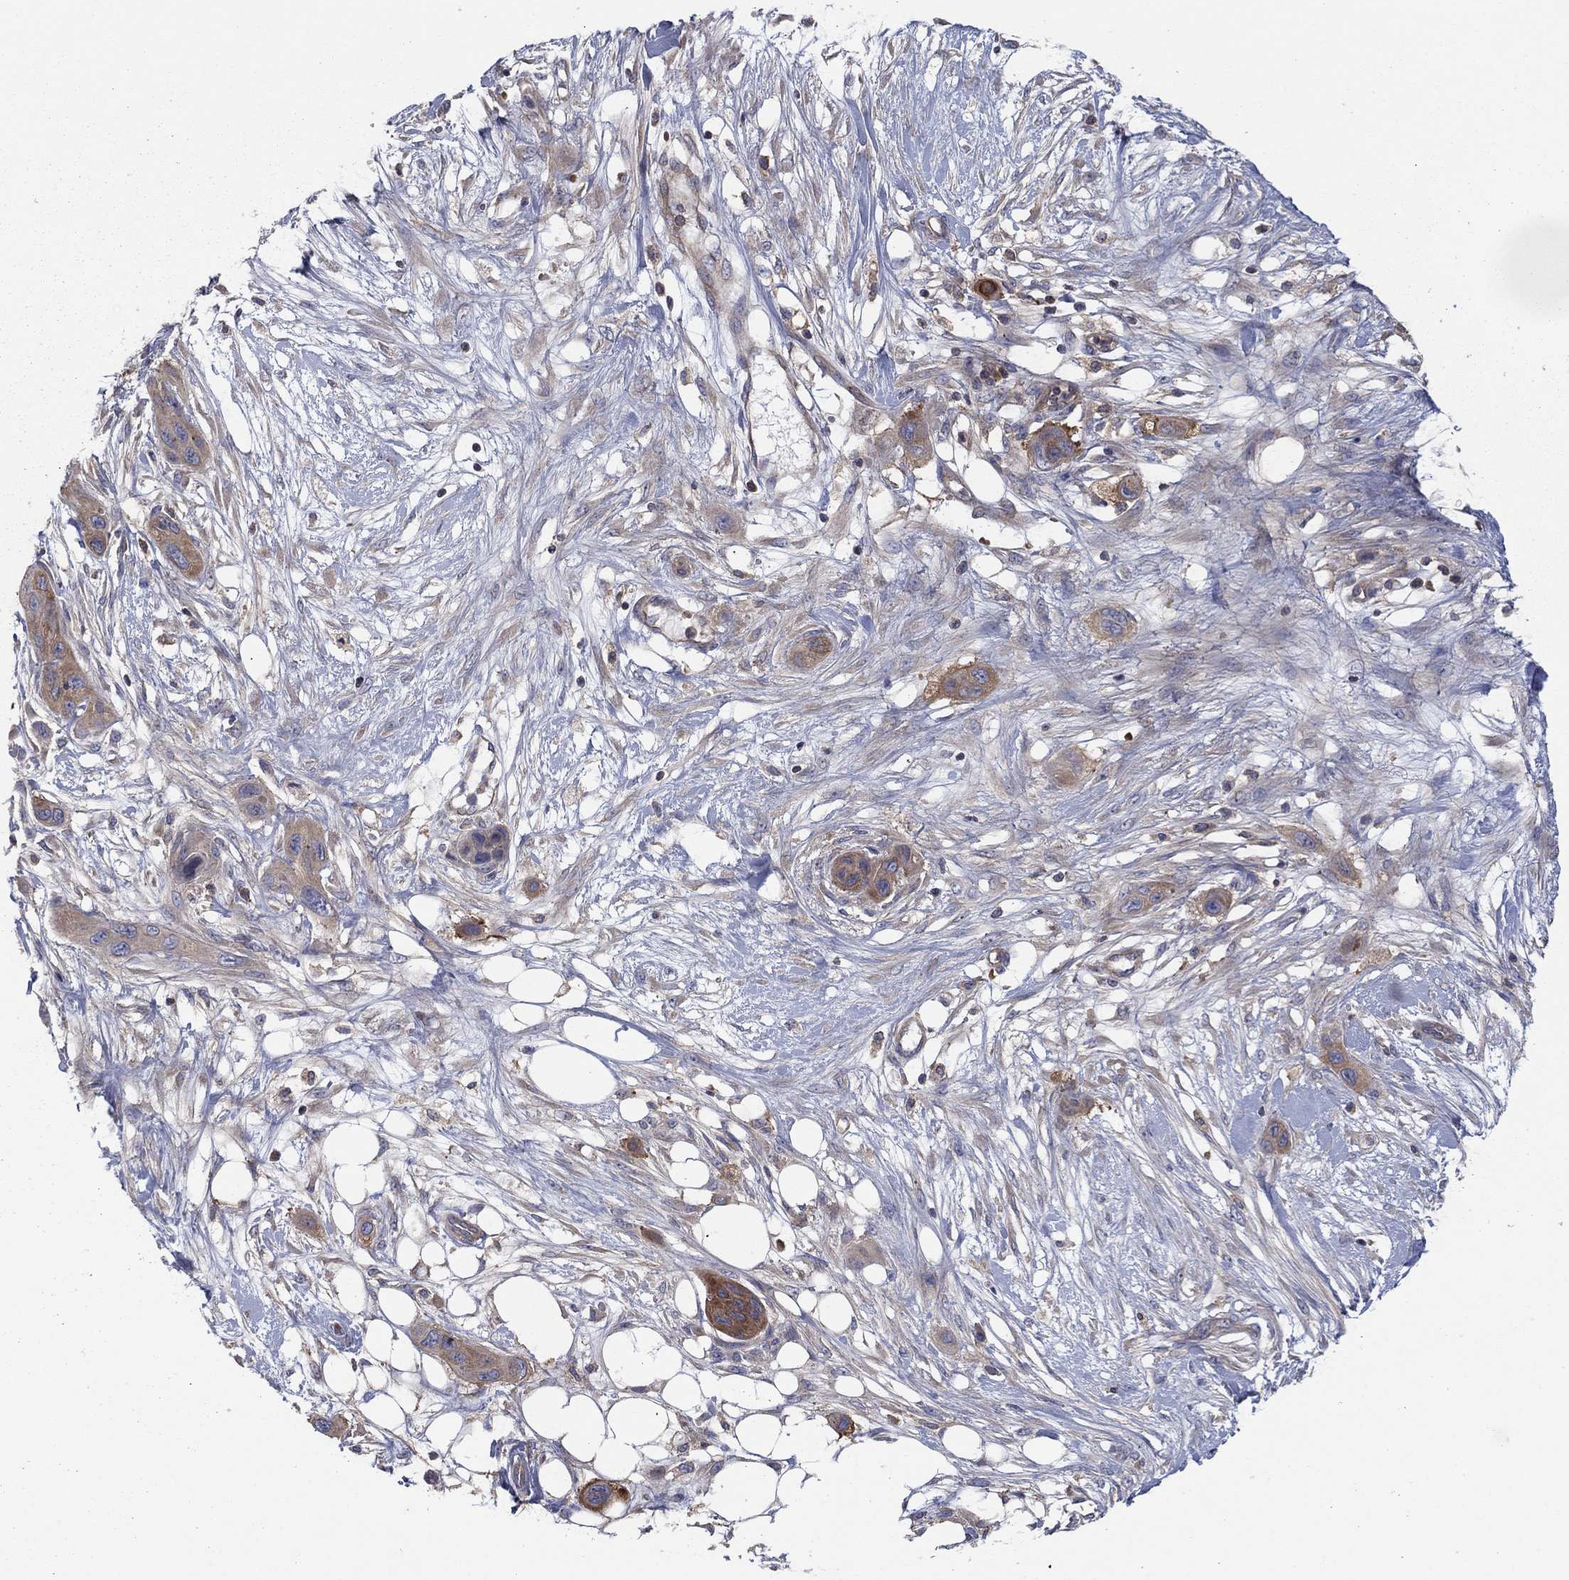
{"staining": {"intensity": "moderate", "quantity": "25%-75%", "location": "cytoplasmic/membranous"}, "tissue": "skin cancer", "cell_type": "Tumor cells", "image_type": "cancer", "snomed": [{"axis": "morphology", "description": "Squamous cell carcinoma, NOS"}, {"axis": "topography", "description": "Skin"}], "caption": "IHC micrograph of neoplastic tissue: human squamous cell carcinoma (skin) stained using IHC demonstrates medium levels of moderate protein expression localized specifically in the cytoplasmic/membranous of tumor cells, appearing as a cytoplasmic/membranous brown color.", "gene": "RNF123", "patient": {"sex": "male", "age": 79}}